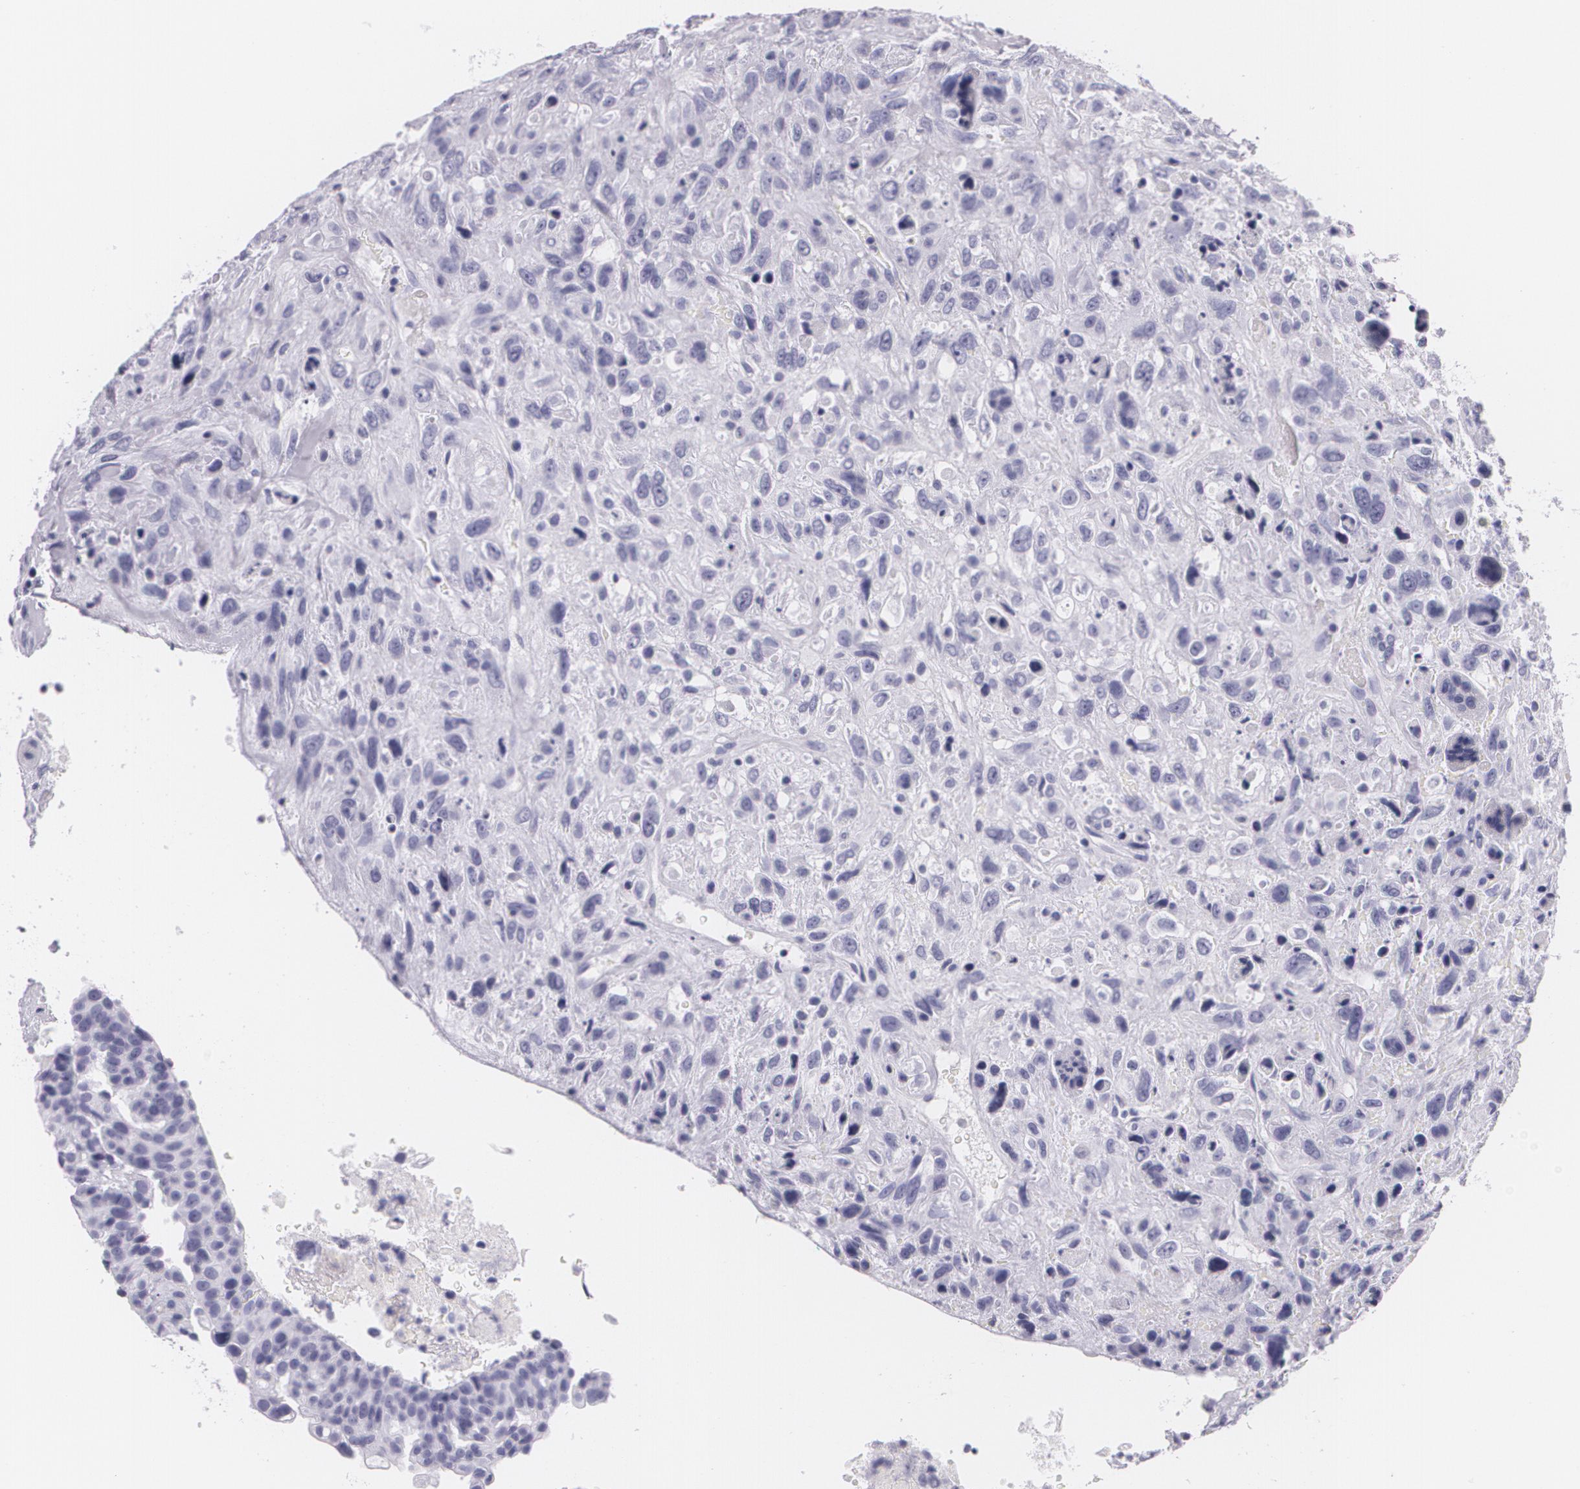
{"staining": {"intensity": "negative", "quantity": "none", "location": "none"}, "tissue": "breast cancer", "cell_type": "Tumor cells", "image_type": "cancer", "snomed": [{"axis": "morphology", "description": "Neoplasm, malignant, NOS"}, {"axis": "topography", "description": "Breast"}], "caption": "Immunohistochemistry micrograph of human breast cancer (neoplasm (malignant)) stained for a protein (brown), which reveals no positivity in tumor cells. The staining was performed using DAB to visualize the protein expression in brown, while the nuclei were stained in blue with hematoxylin (Magnification: 20x).", "gene": "DLG4", "patient": {"sex": "female", "age": 50}}